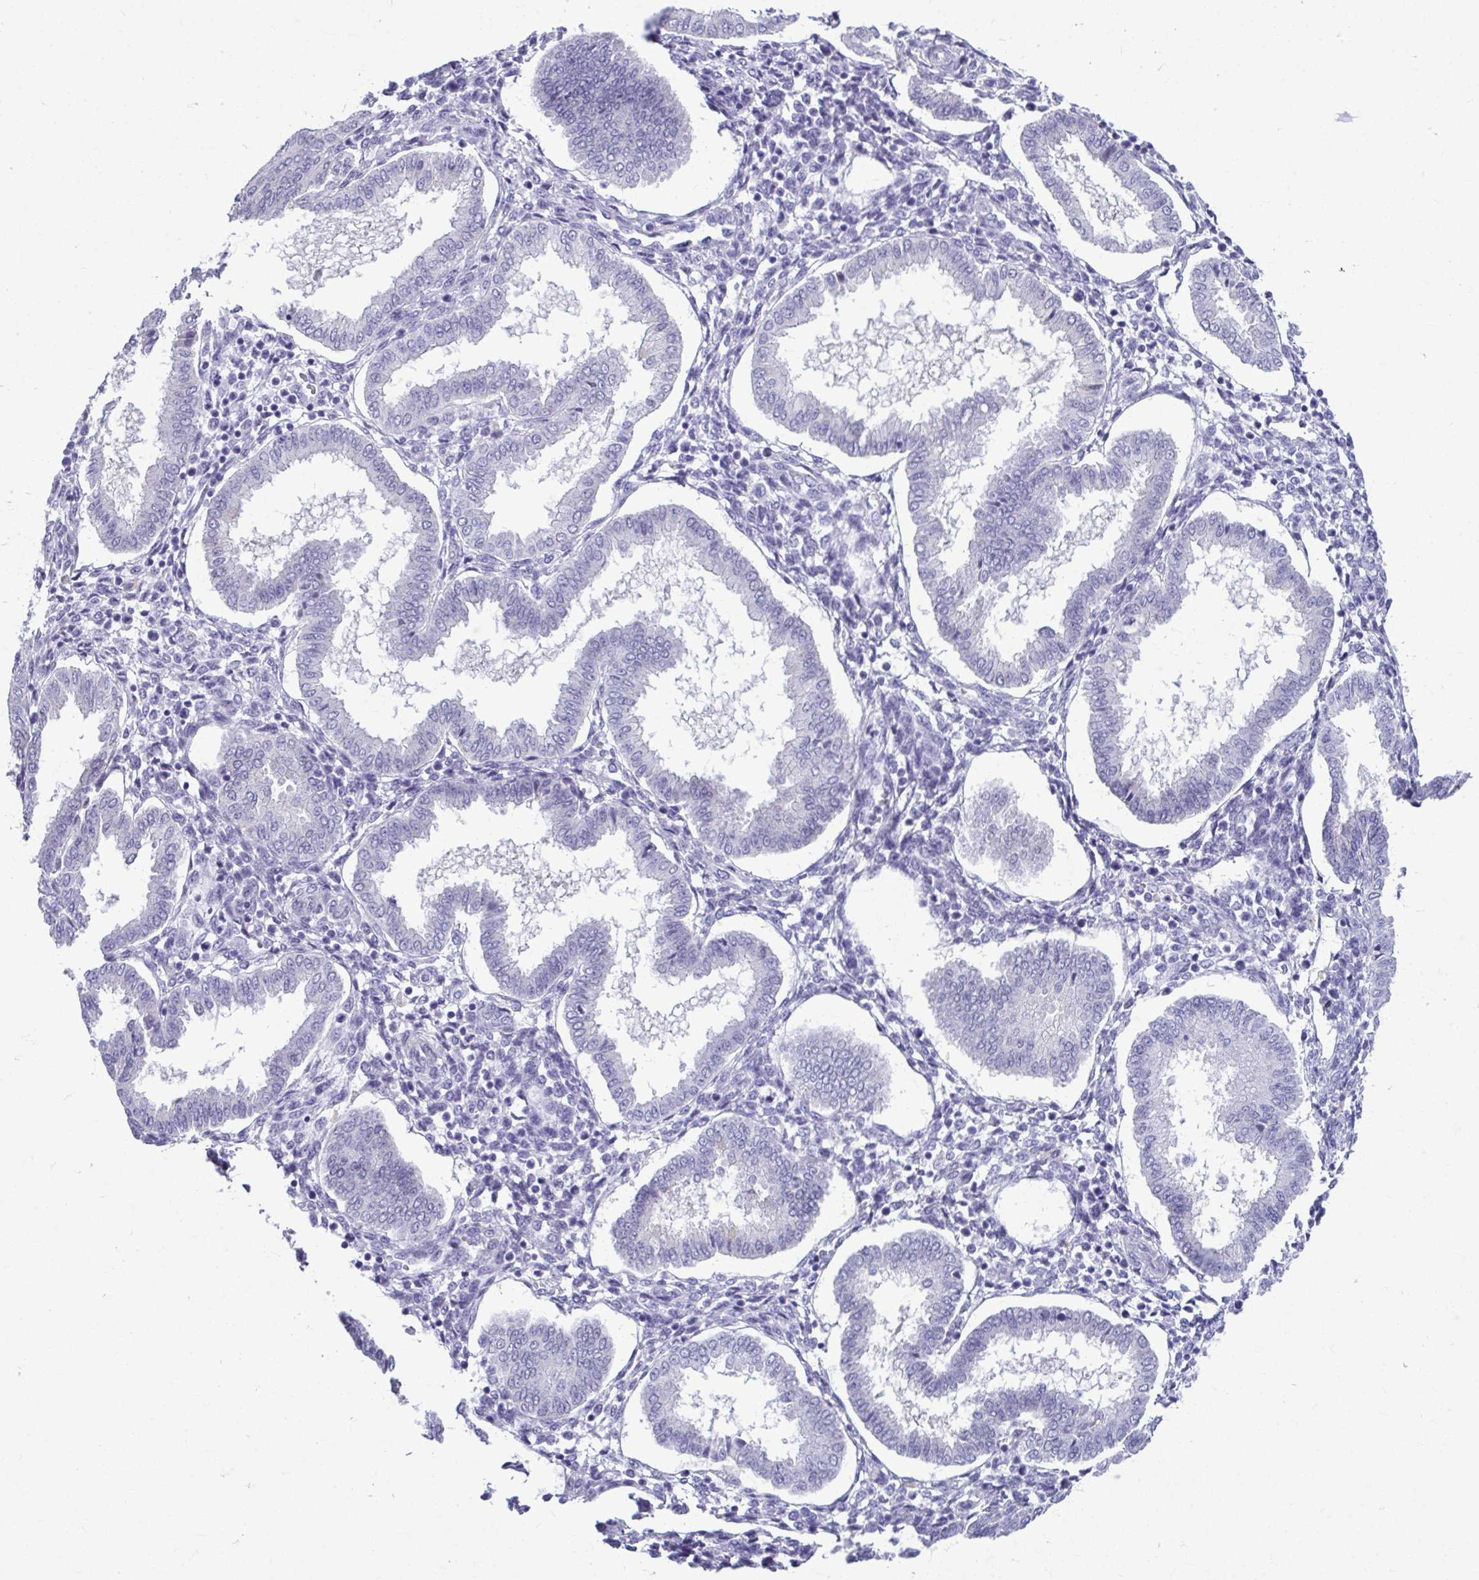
{"staining": {"intensity": "negative", "quantity": "none", "location": "none"}, "tissue": "endometrium", "cell_type": "Cells in endometrial stroma", "image_type": "normal", "snomed": [{"axis": "morphology", "description": "Normal tissue, NOS"}, {"axis": "topography", "description": "Endometrium"}], "caption": "High power microscopy histopathology image of an immunohistochemistry micrograph of unremarkable endometrium, revealing no significant staining in cells in endometrial stroma. Nuclei are stained in blue.", "gene": "SERPINI1", "patient": {"sex": "female", "age": 24}}